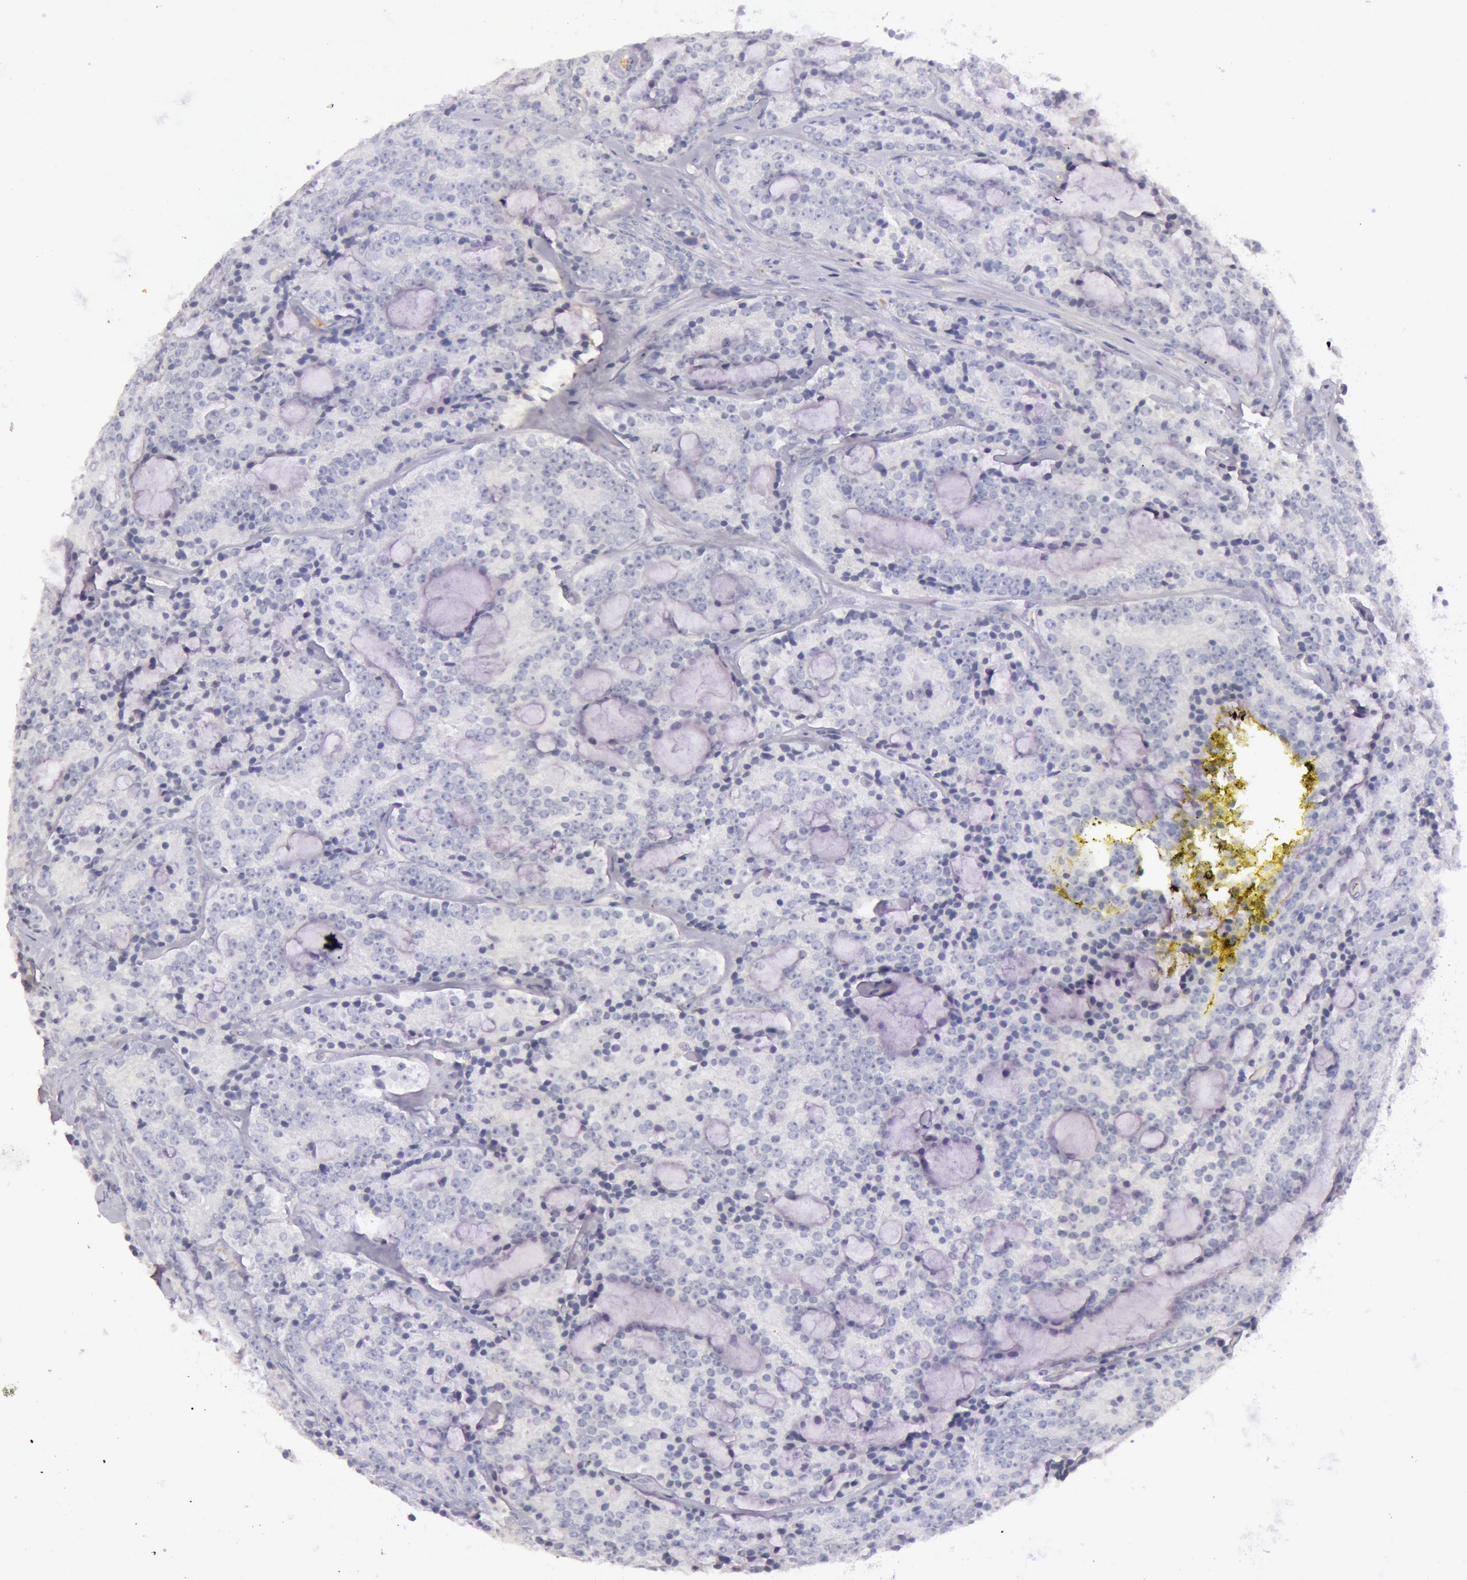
{"staining": {"intensity": "negative", "quantity": "none", "location": "none"}, "tissue": "prostate cancer", "cell_type": "Tumor cells", "image_type": "cancer", "snomed": [{"axis": "morphology", "description": "Adenocarcinoma, Medium grade"}, {"axis": "topography", "description": "Prostate"}], "caption": "A histopathology image of human prostate cancer is negative for staining in tumor cells.", "gene": "C4BPA", "patient": {"sex": "male", "age": 65}}